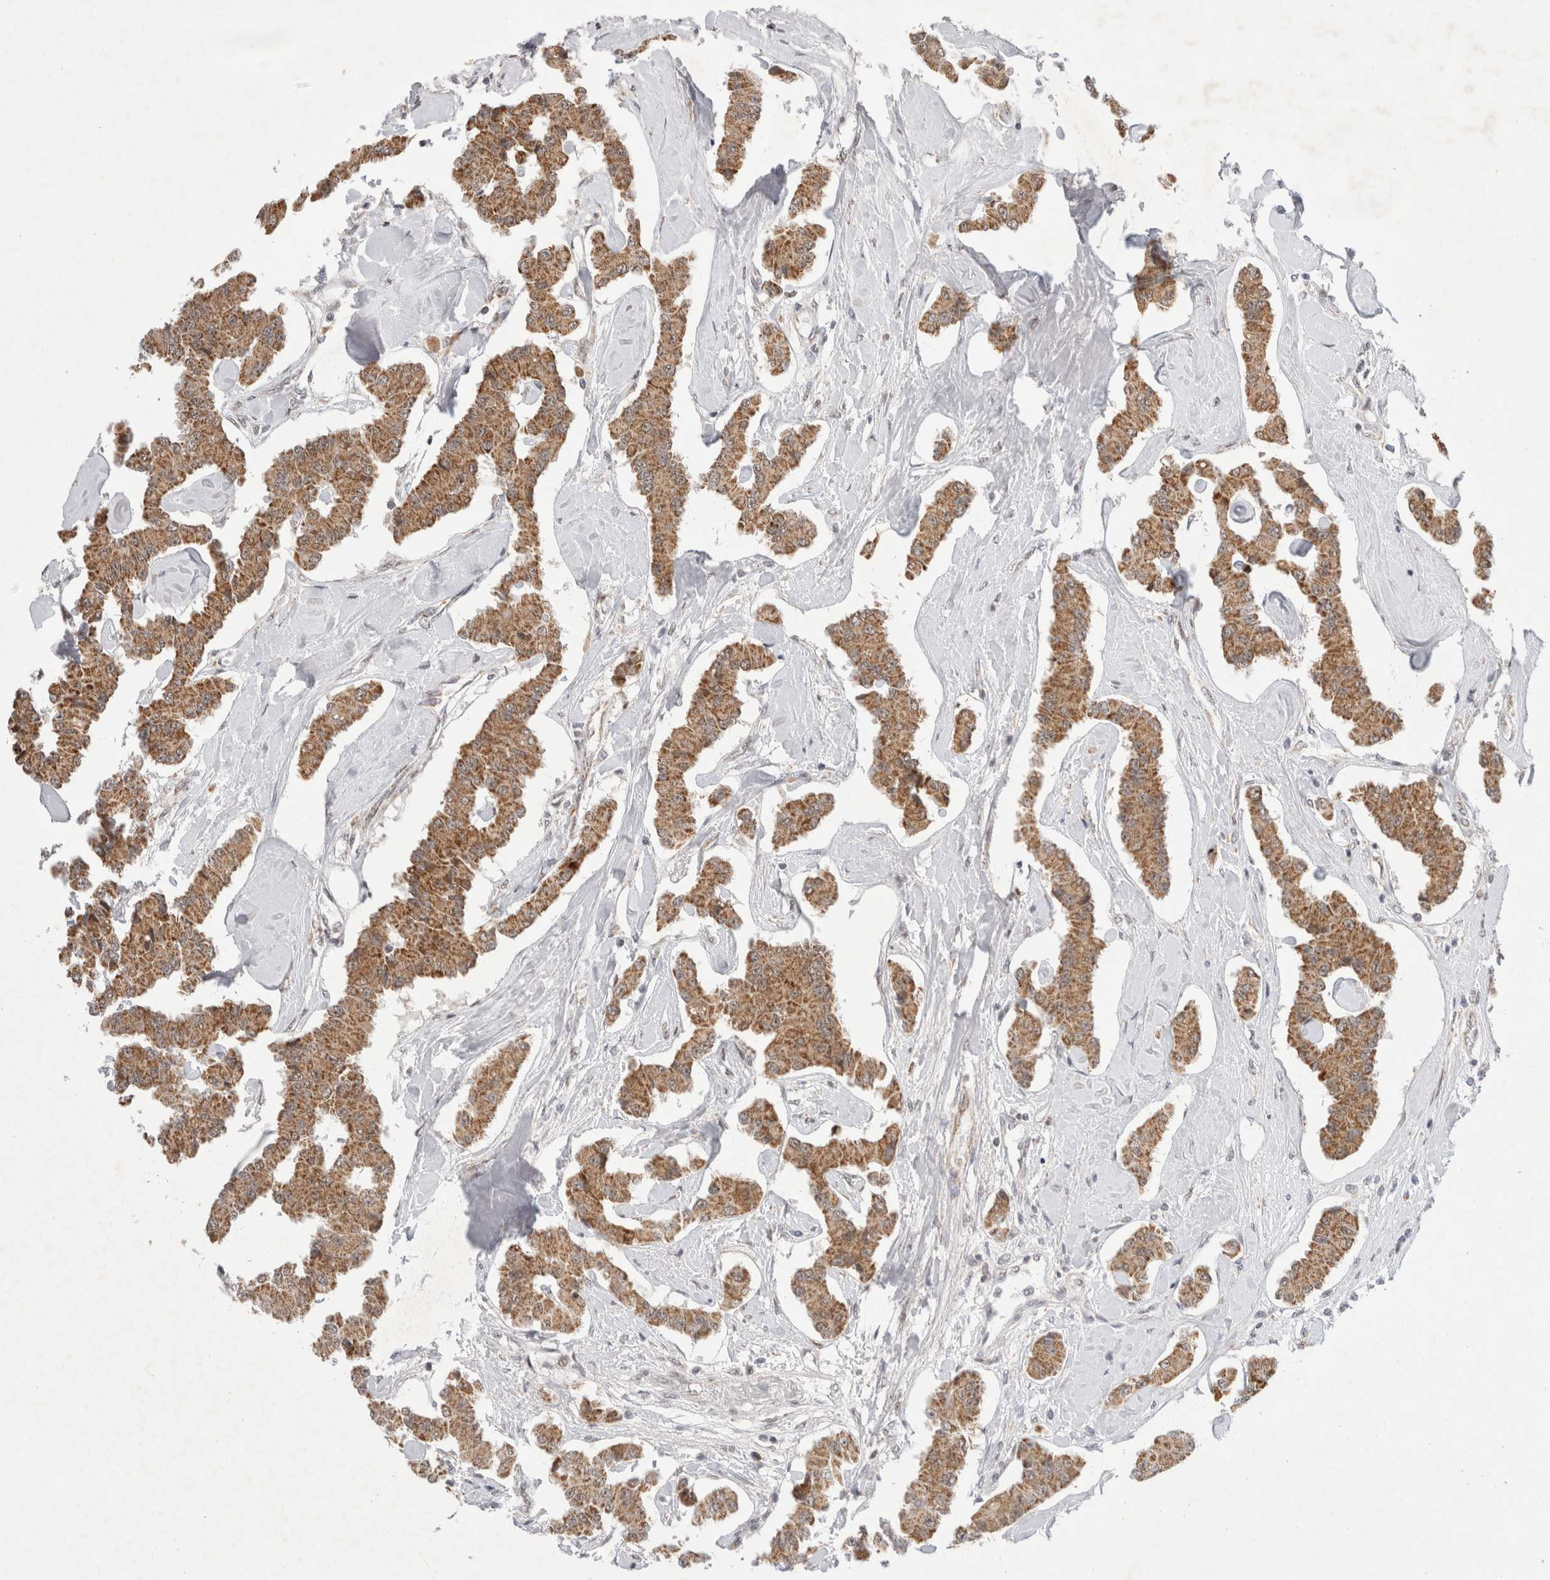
{"staining": {"intensity": "moderate", "quantity": ">75%", "location": "cytoplasmic/membranous"}, "tissue": "carcinoid", "cell_type": "Tumor cells", "image_type": "cancer", "snomed": [{"axis": "morphology", "description": "Carcinoid, malignant, NOS"}, {"axis": "topography", "description": "Pancreas"}], "caption": "A brown stain labels moderate cytoplasmic/membranous positivity of a protein in human carcinoid (malignant) tumor cells.", "gene": "MRPL37", "patient": {"sex": "male", "age": 41}}